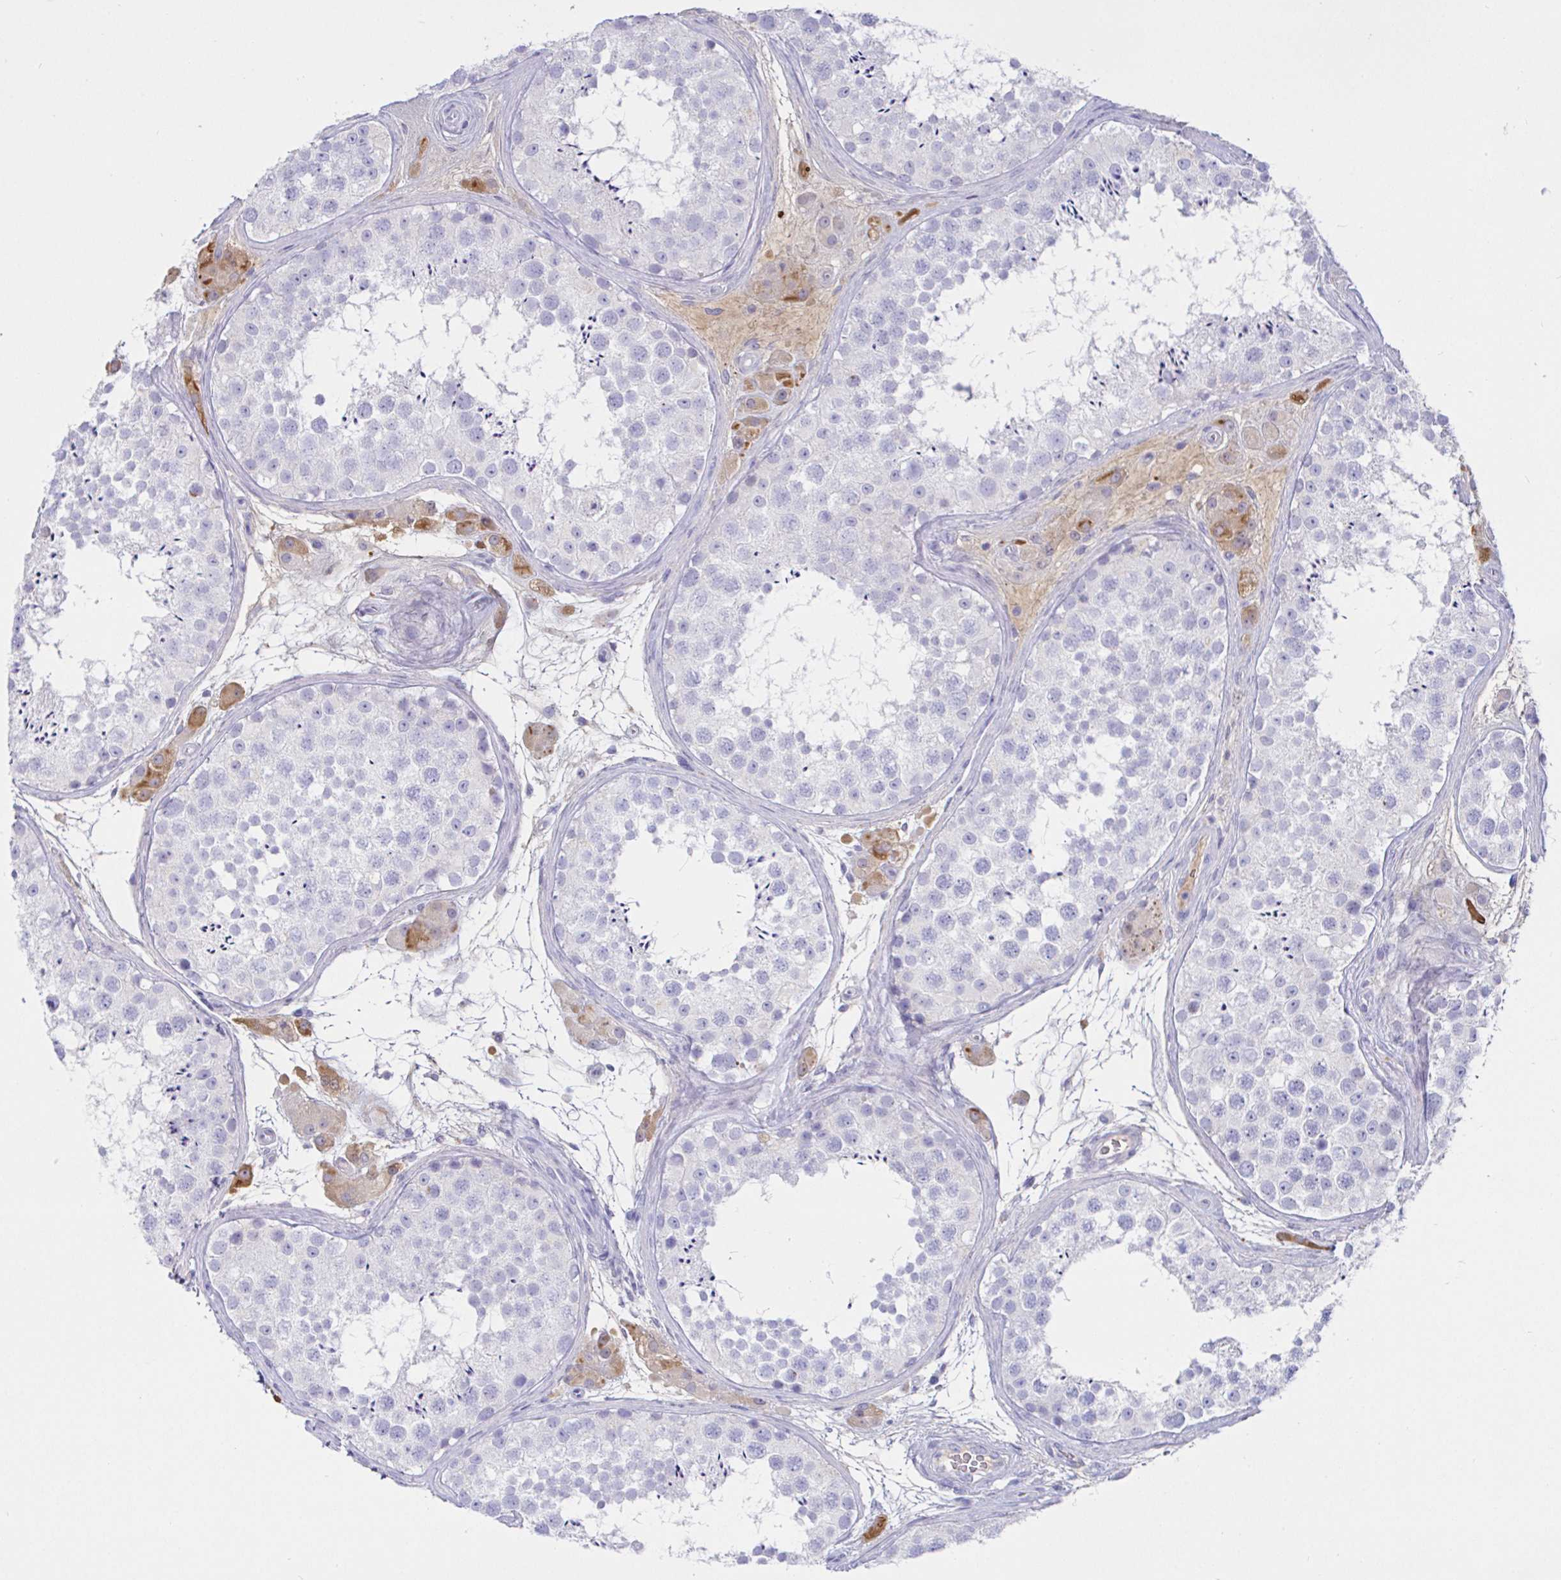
{"staining": {"intensity": "negative", "quantity": "none", "location": "none"}, "tissue": "testis", "cell_type": "Cells in seminiferous ducts", "image_type": "normal", "snomed": [{"axis": "morphology", "description": "Normal tissue, NOS"}, {"axis": "topography", "description": "Testis"}], "caption": "This is an immunohistochemistry (IHC) micrograph of normal human testis. There is no staining in cells in seminiferous ducts.", "gene": "SAA2", "patient": {"sex": "male", "age": 41}}